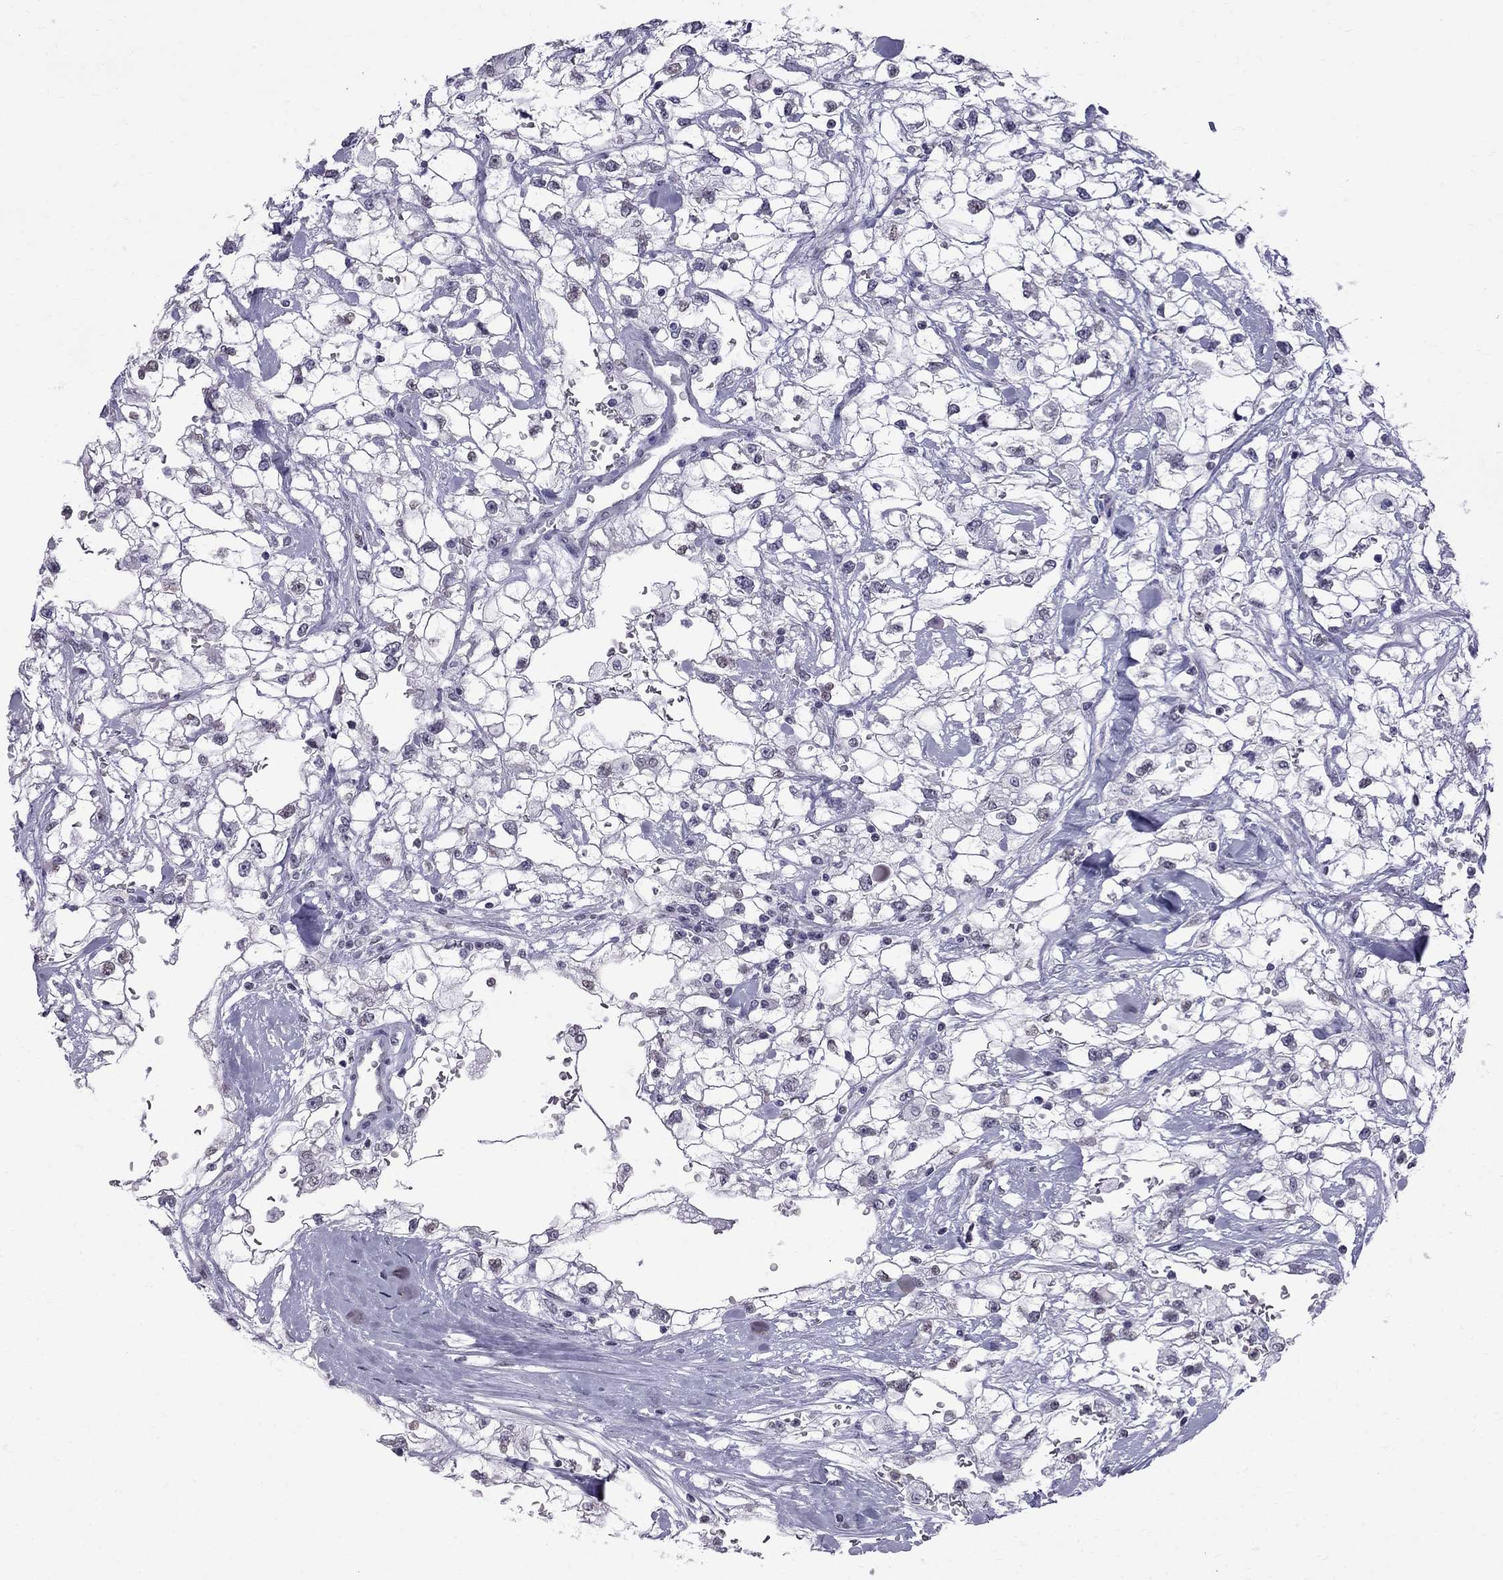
{"staining": {"intensity": "negative", "quantity": "none", "location": "none"}, "tissue": "renal cancer", "cell_type": "Tumor cells", "image_type": "cancer", "snomed": [{"axis": "morphology", "description": "Adenocarcinoma, NOS"}, {"axis": "topography", "description": "Kidney"}], "caption": "This is an IHC photomicrograph of human renal cancer. There is no positivity in tumor cells.", "gene": "MUC15", "patient": {"sex": "male", "age": 59}}